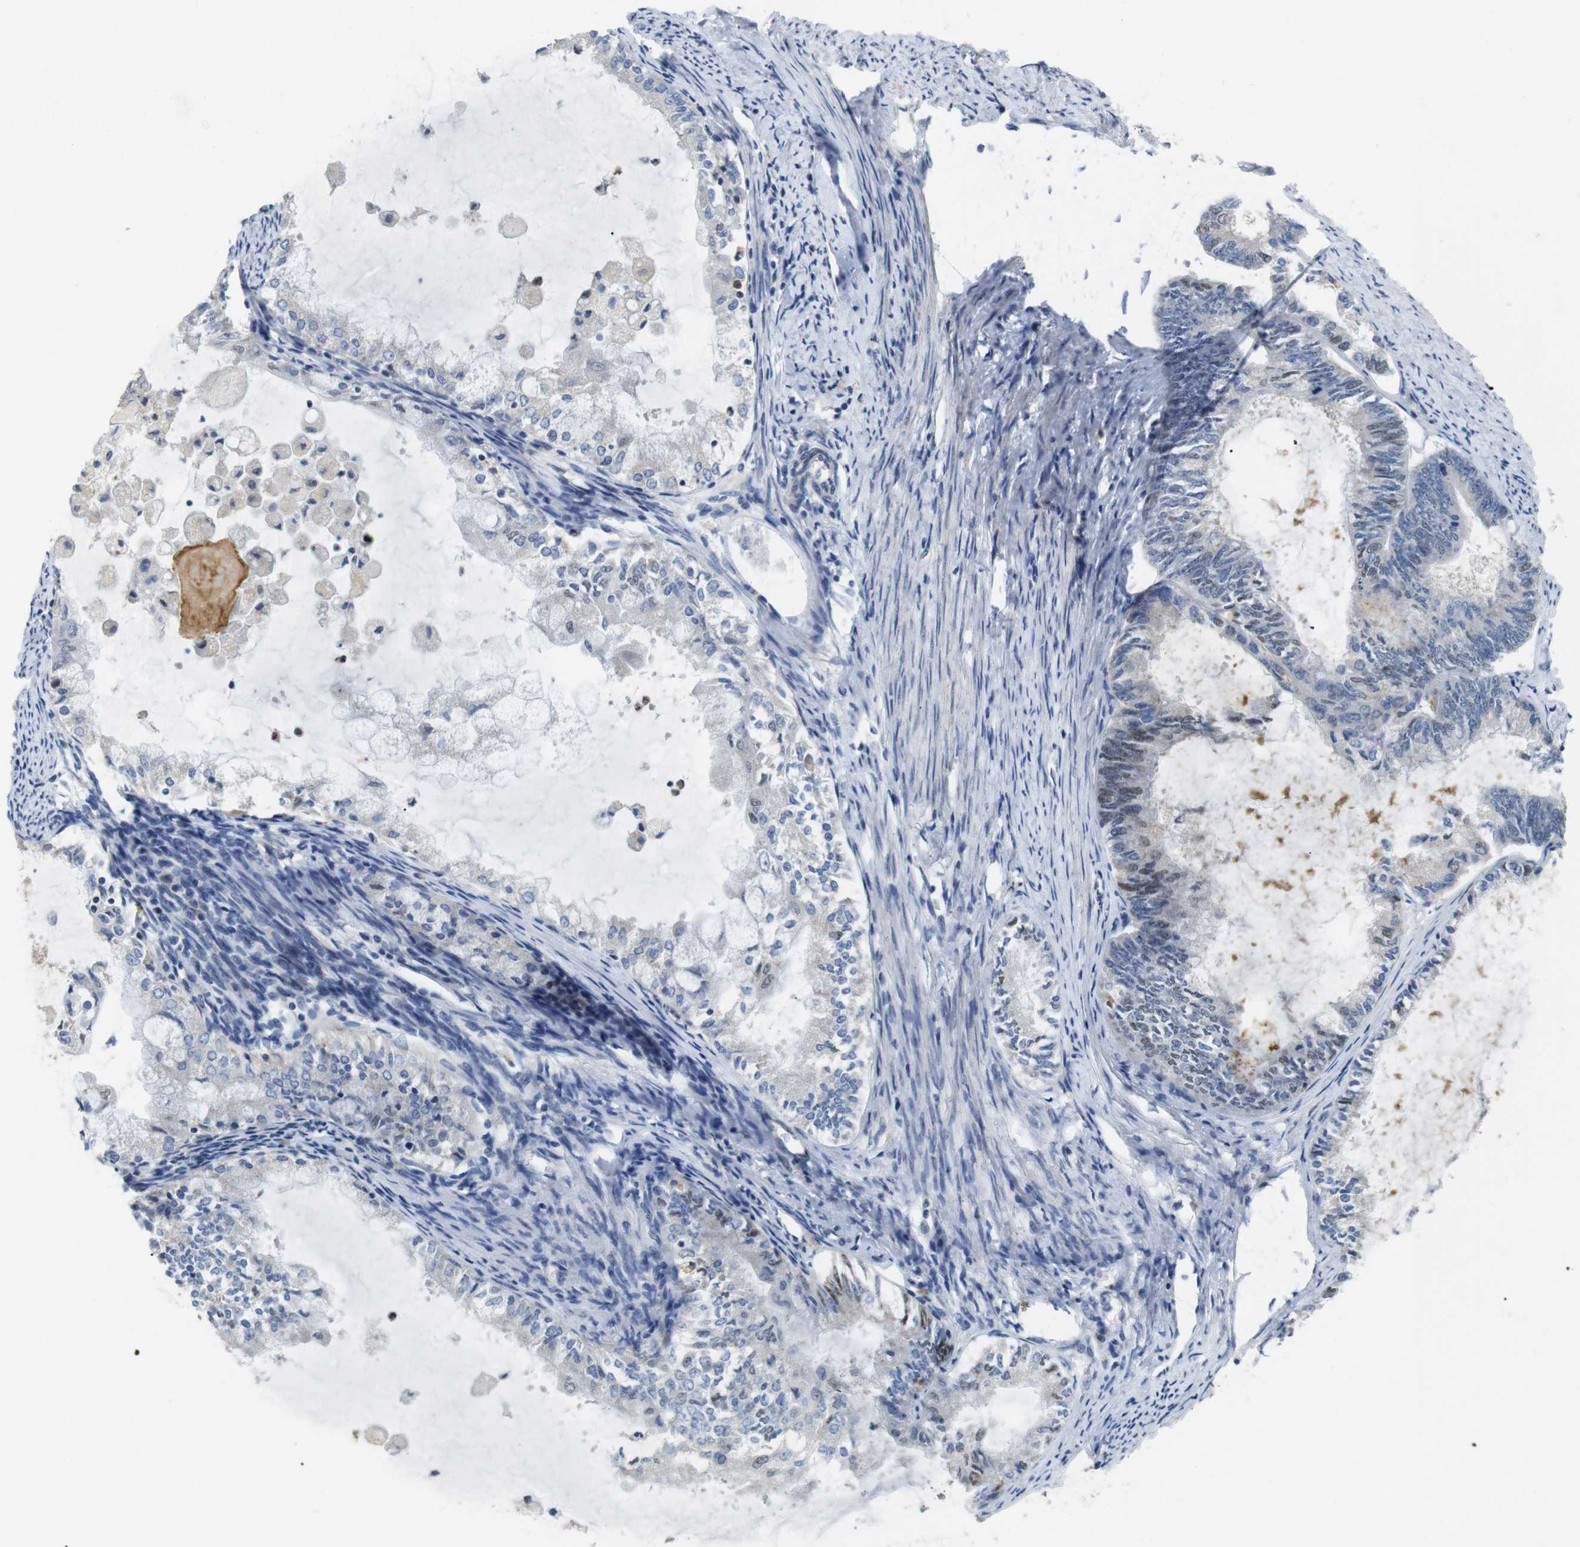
{"staining": {"intensity": "weak", "quantity": "<25%", "location": "nuclear"}, "tissue": "endometrial cancer", "cell_type": "Tumor cells", "image_type": "cancer", "snomed": [{"axis": "morphology", "description": "Adenocarcinoma, NOS"}, {"axis": "topography", "description": "Endometrium"}], "caption": "Immunohistochemistry image of human endometrial adenocarcinoma stained for a protein (brown), which displays no positivity in tumor cells.", "gene": "FNTA", "patient": {"sex": "female", "age": 86}}